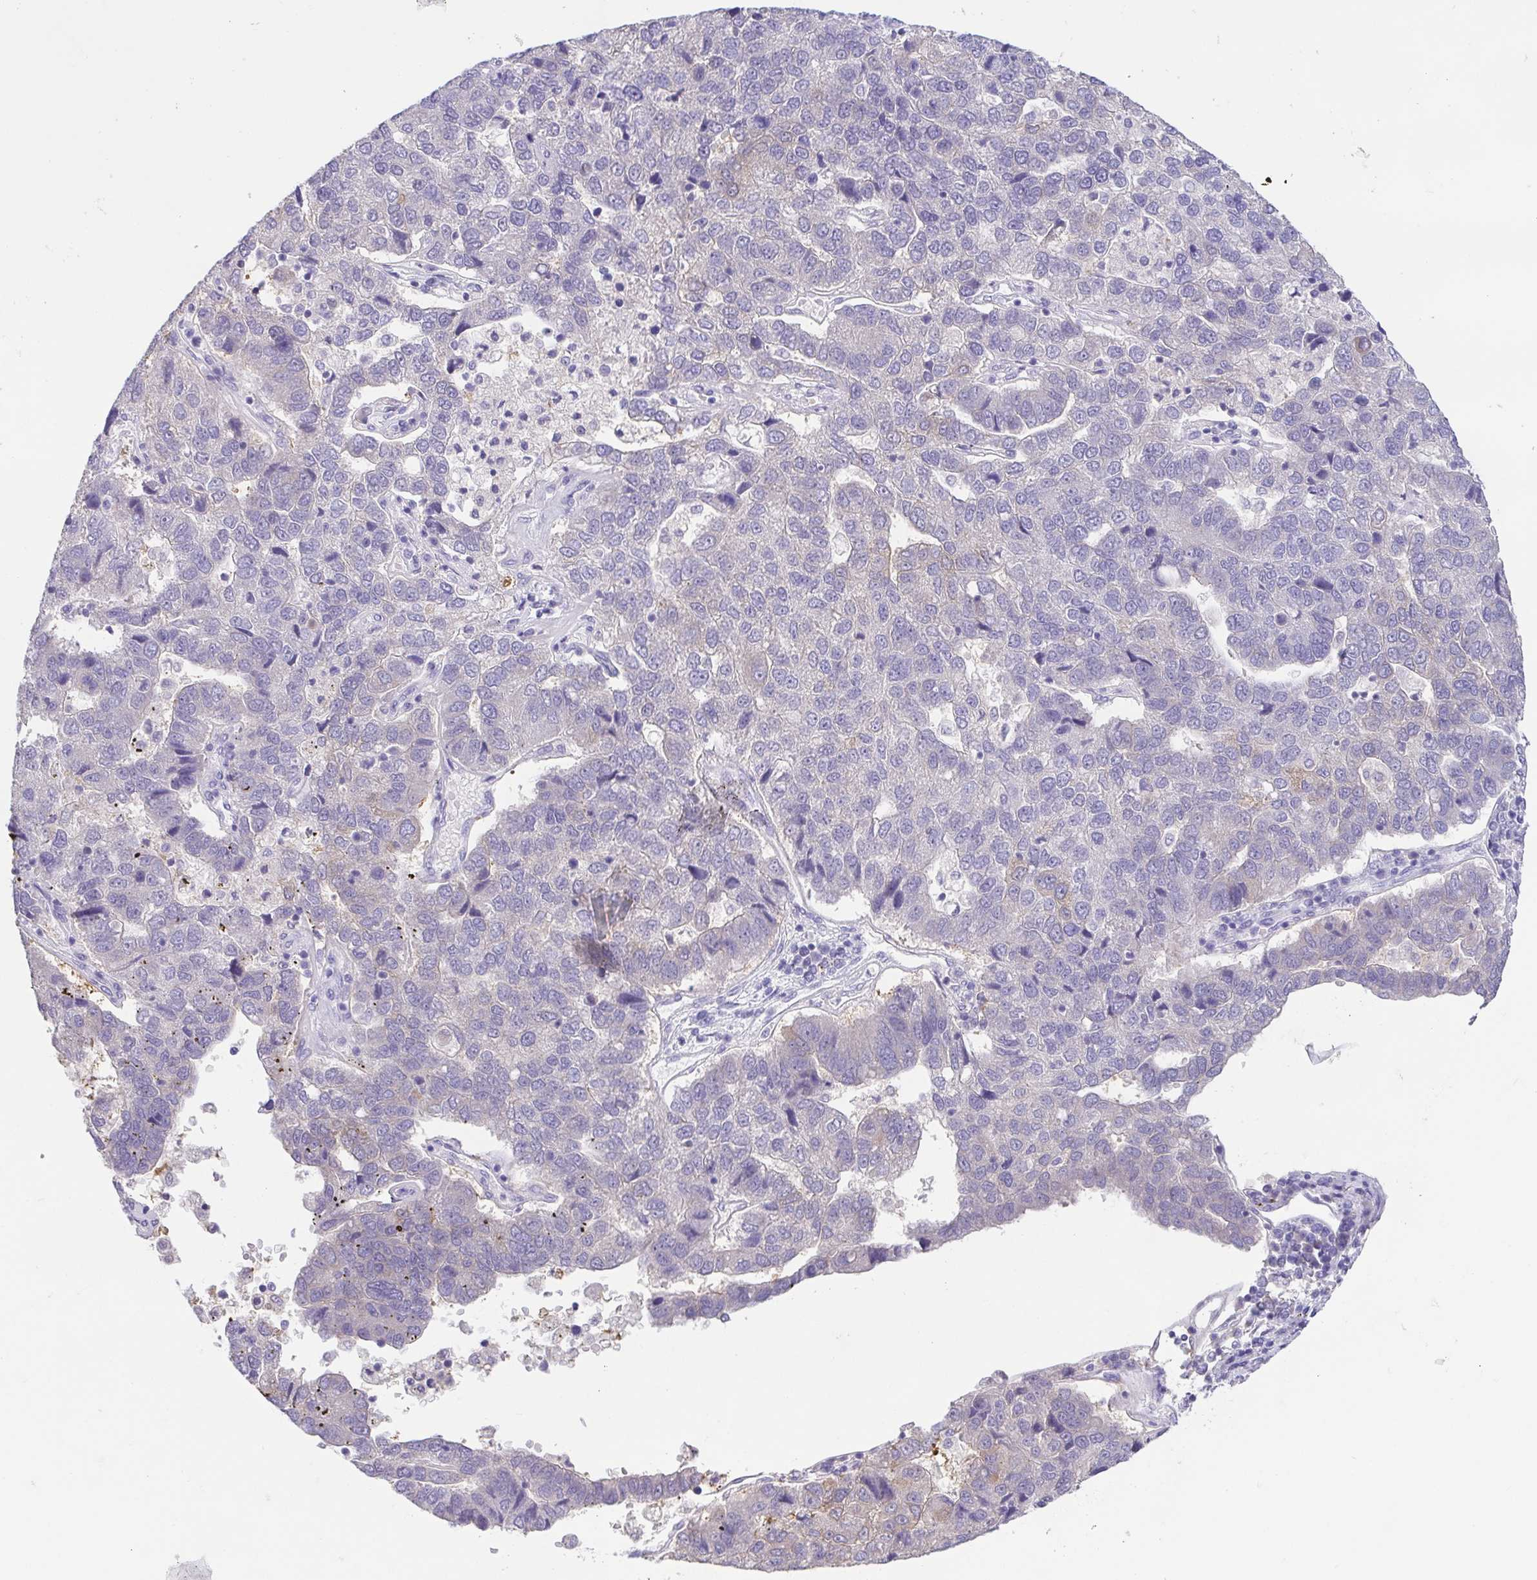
{"staining": {"intensity": "weak", "quantity": "<25%", "location": "cytoplasmic/membranous"}, "tissue": "pancreatic cancer", "cell_type": "Tumor cells", "image_type": "cancer", "snomed": [{"axis": "morphology", "description": "Adenocarcinoma, NOS"}, {"axis": "topography", "description": "Pancreas"}], "caption": "Immunohistochemical staining of human pancreatic adenocarcinoma shows no significant expression in tumor cells.", "gene": "FABP3", "patient": {"sex": "female", "age": 61}}